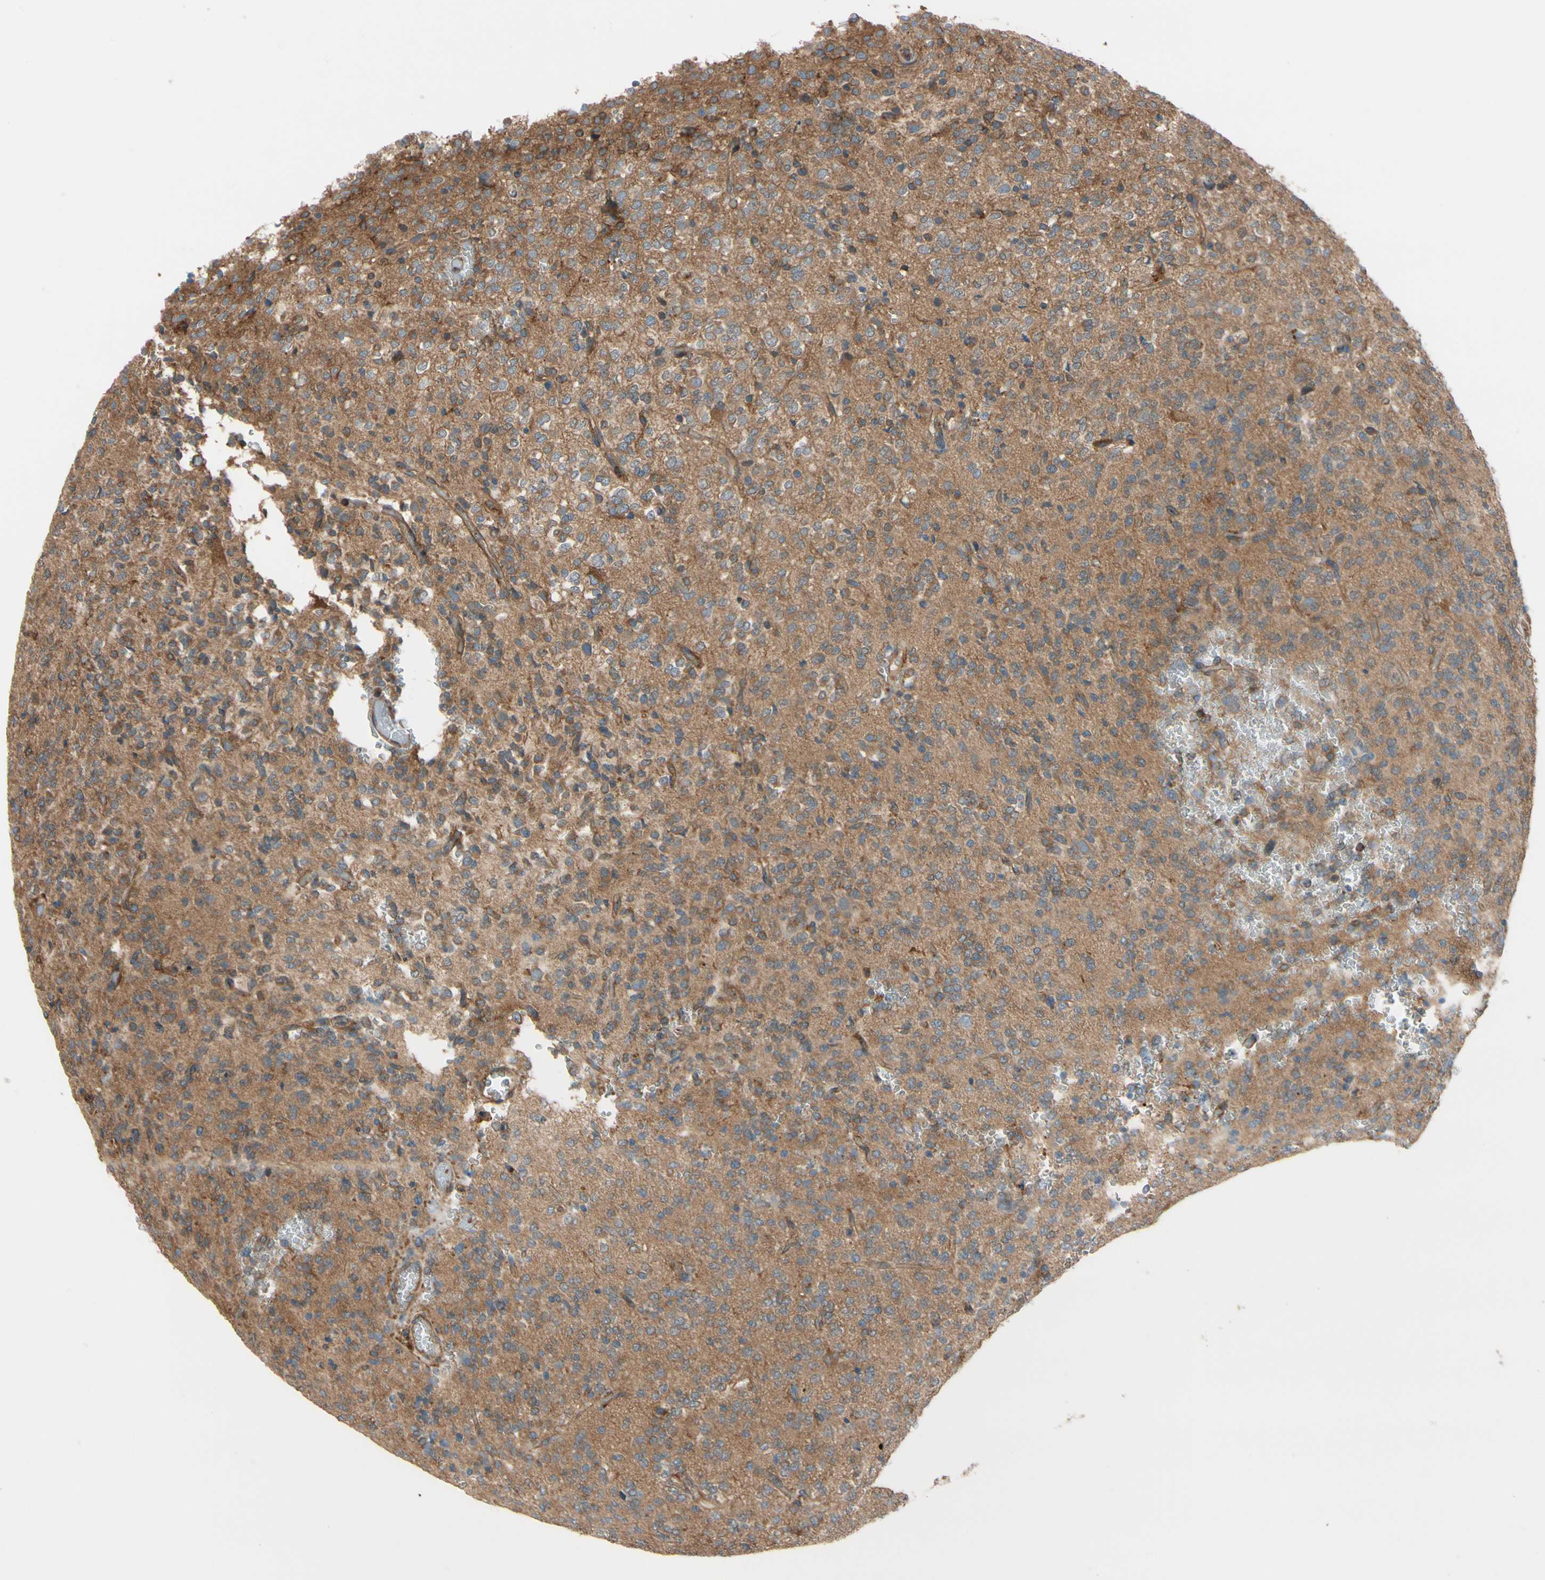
{"staining": {"intensity": "moderate", "quantity": ">75%", "location": "cytoplasmic/membranous"}, "tissue": "glioma", "cell_type": "Tumor cells", "image_type": "cancer", "snomed": [{"axis": "morphology", "description": "Glioma, malignant, Low grade"}, {"axis": "topography", "description": "Brain"}], "caption": "Human malignant glioma (low-grade) stained for a protein (brown) demonstrates moderate cytoplasmic/membranous positive positivity in about >75% of tumor cells.", "gene": "EPS15", "patient": {"sex": "male", "age": 38}}